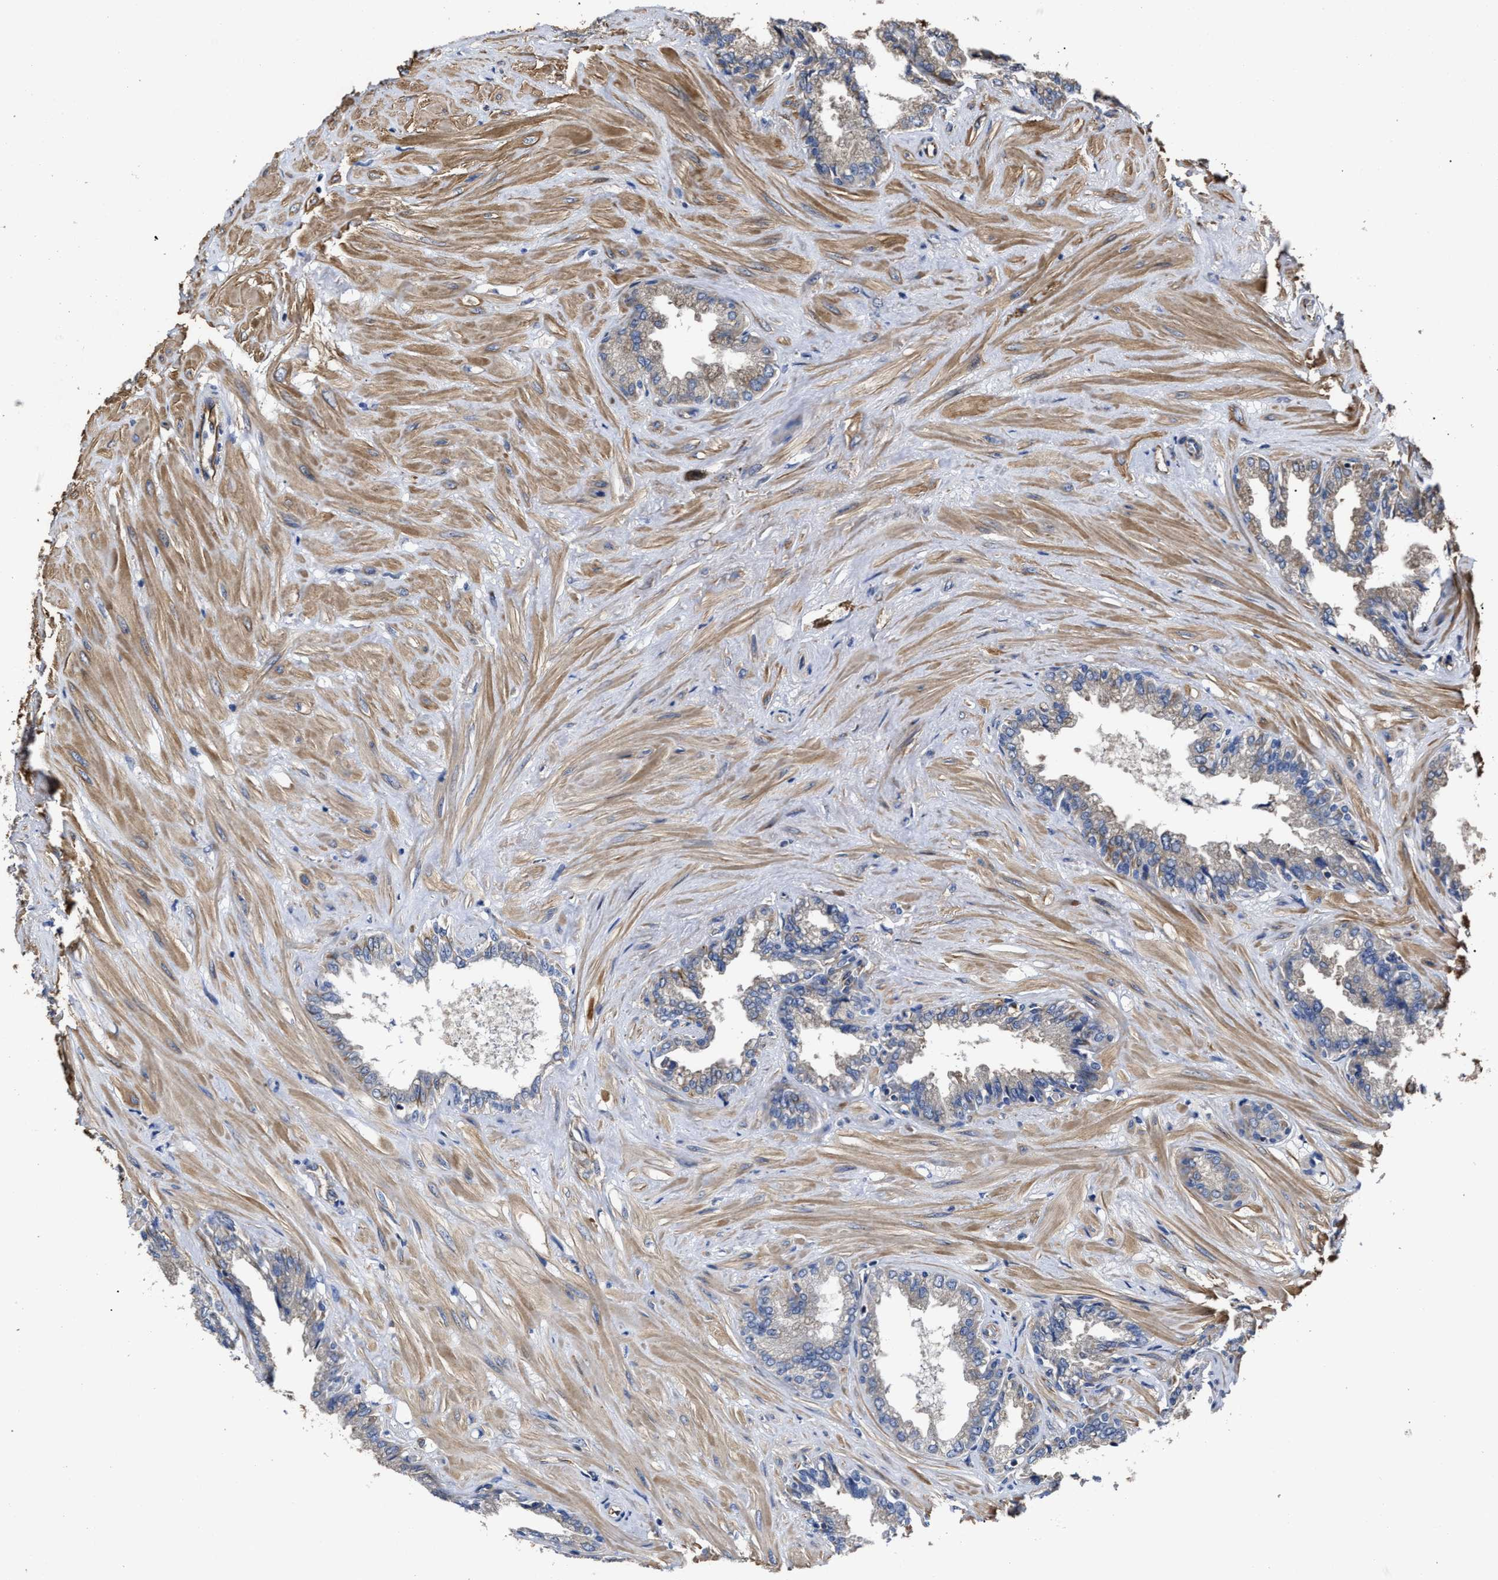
{"staining": {"intensity": "moderate", "quantity": "<25%", "location": "cytoplasmic/membranous"}, "tissue": "seminal vesicle", "cell_type": "Glandular cells", "image_type": "normal", "snomed": [{"axis": "morphology", "description": "Normal tissue, NOS"}, {"axis": "topography", "description": "Seminal veicle"}], "caption": "A low amount of moderate cytoplasmic/membranous expression is seen in approximately <25% of glandular cells in normal seminal vesicle.", "gene": "TSPAN33", "patient": {"sex": "male", "age": 46}}